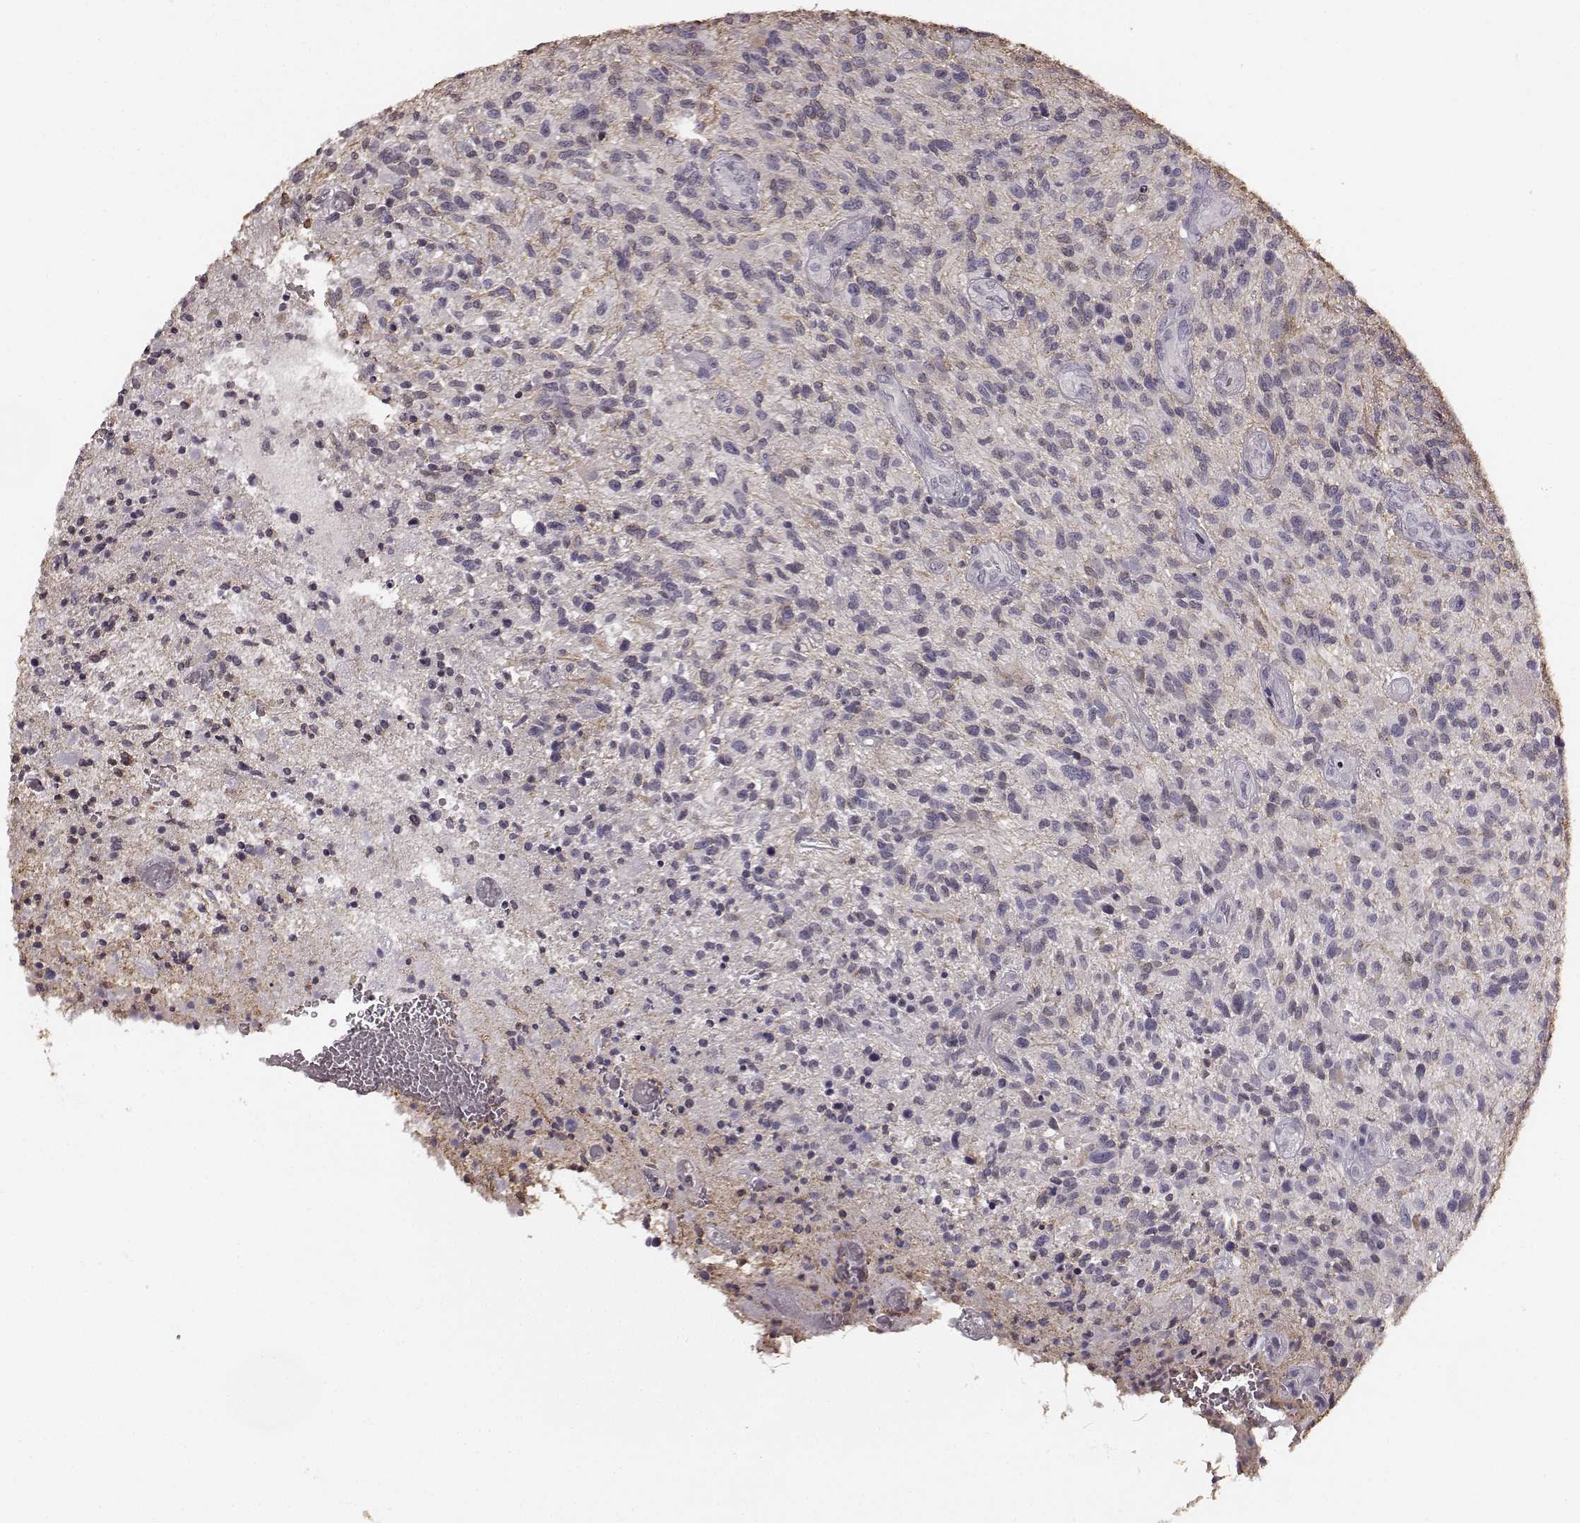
{"staining": {"intensity": "negative", "quantity": "none", "location": "none"}, "tissue": "glioma", "cell_type": "Tumor cells", "image_type": "cancer", "snomed": [{"axis": "morphology", "description": "Glioma, malignant, High grade"}, {"axis": "topography", "description": "Brain"}], "caption": "This micrograph is of glioma stained with immunohistochemistry to label a protein in brown with the nuclei are counter-stained blue. There is no expression in tumor cells.", "gene": "RIT2", "patient": {"sex": "male", "age": 47}}